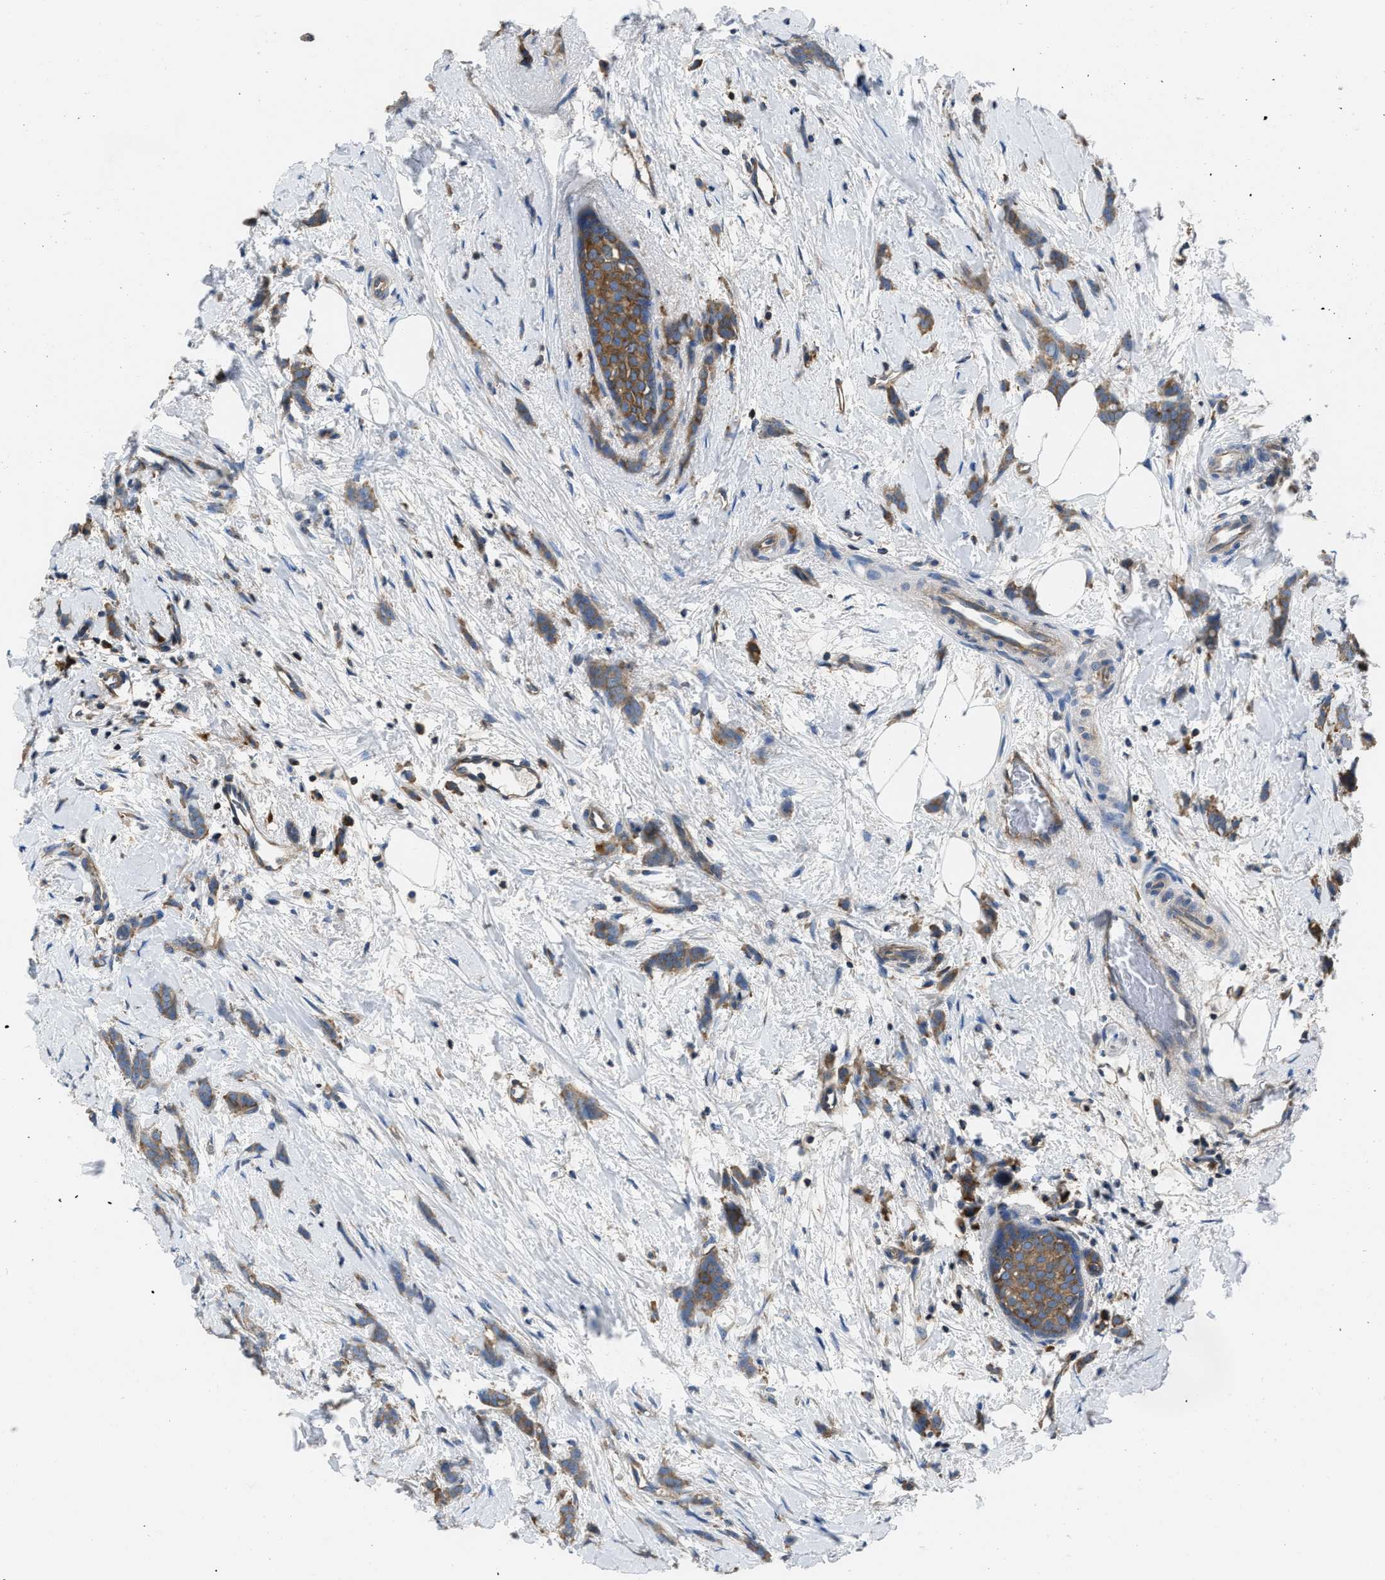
{"staining": {"intensity": "moderate", "quantity": ">75%", "location": "cytoplasmic/membranous"}, "tissue": "breast cancer", "cell_type": "Tumor cells", "image_type": "cancer", "snomed": [{"axis": "morphology", "description": "Lobular carcinoma, in situ"}, {"axis": "morphology", "description": "Lobular carcinoma"}, {"axis": "topography", "description": "Breast"}], "caption": "IHC photomicrograph of breast cancer stained for a protein (brown), which reveals medium levels of moderate cytoplasmic/membranous expression in approximately >75% of tumor cells.", "gene": "YARS1", "patient": {"sex": "female", "age": 41}}